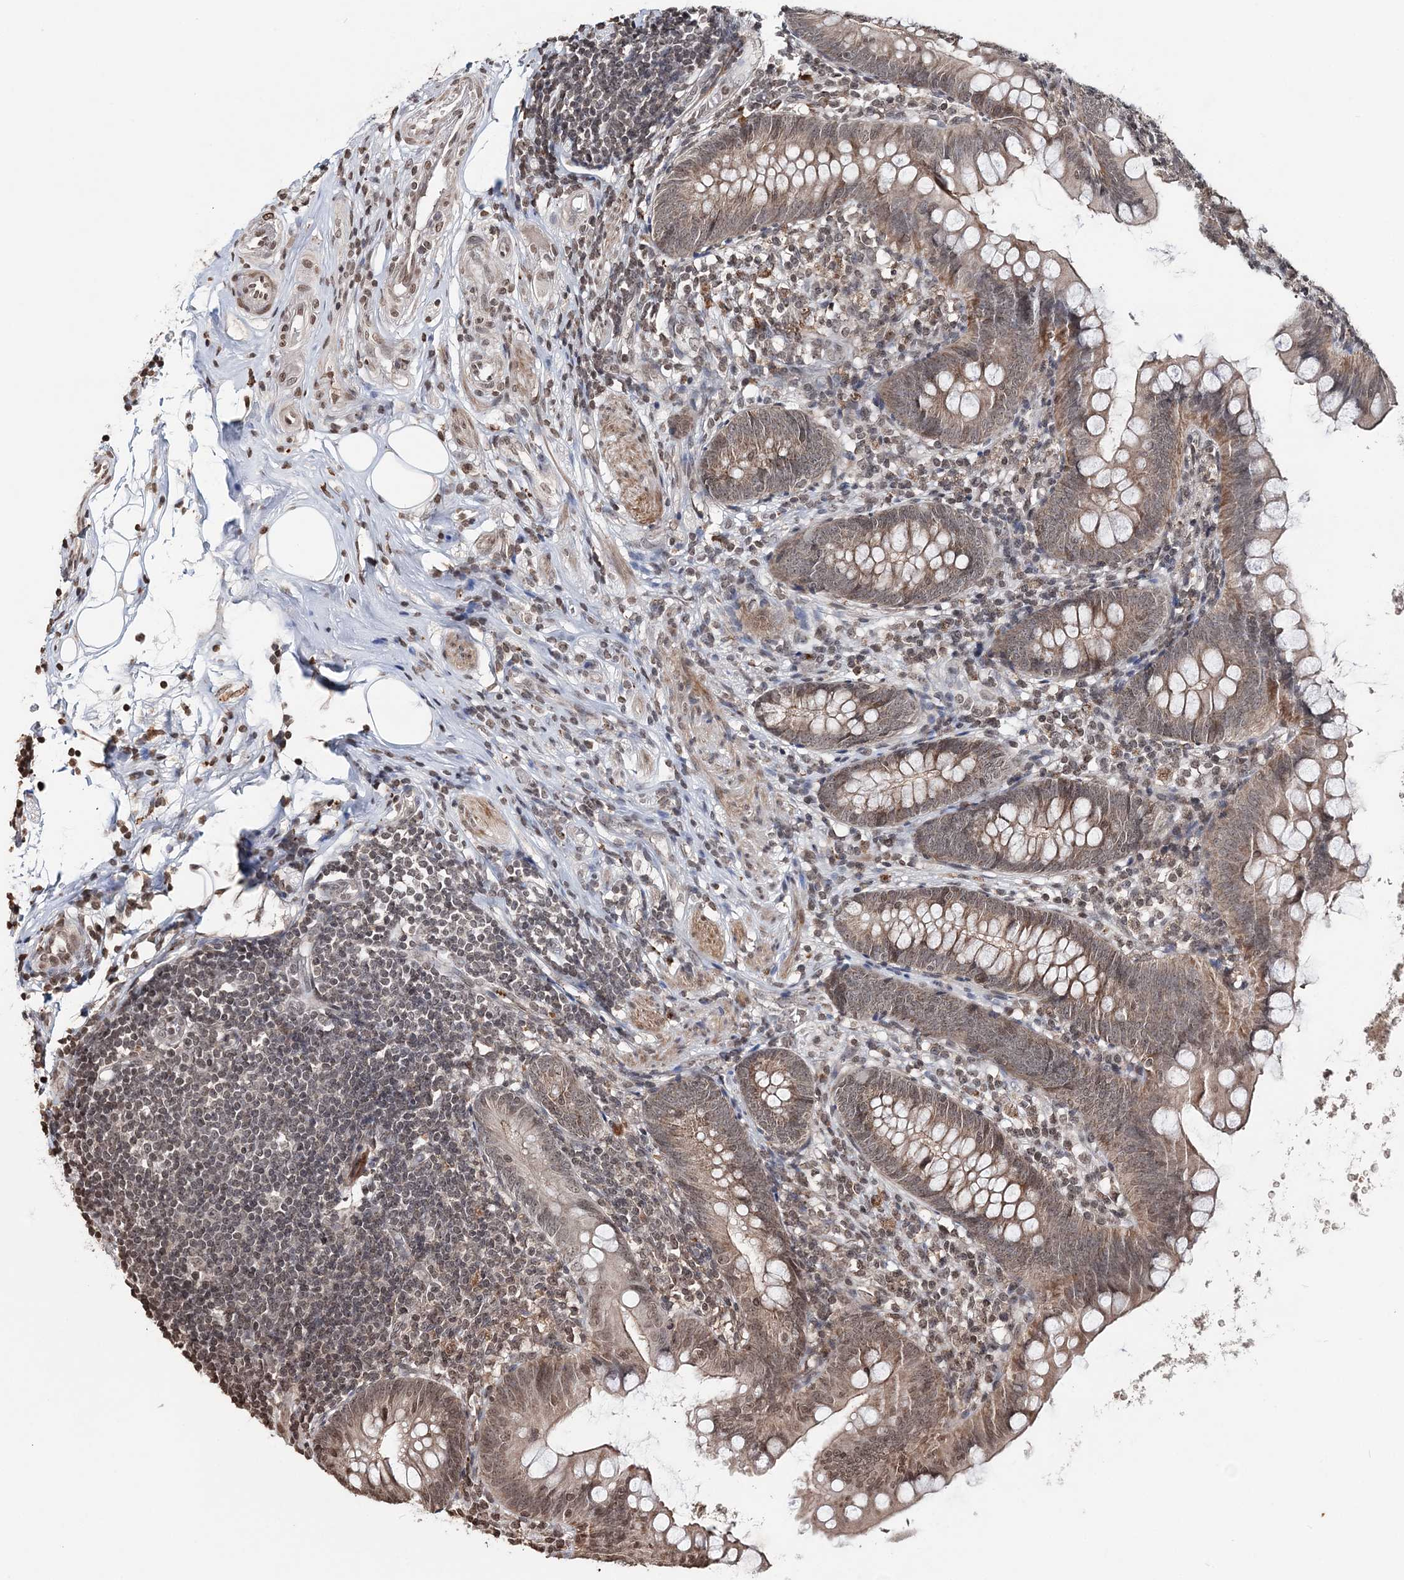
{"staining": {"intensity": "moderate", "quantity": ">75%", "location": "cytoplasmic/membranous,nuclear"}, "tissue": "appendix", "cell_type": "Glandular cells", "image_type": "normal", "snomed": [{"axis": "morphology", "description": "Normal tissue, NOS"}, {"axis": "topography", "description": "Appendix"}], "caption": "Immunohistochemistry of benign appendix reveals medium levels of moderate cytoplasmic/membranous,nuclear positivity in about >75% of glandular cells.", "gene": "SOWAHB", "patient": {"sex": "female", "age": 62}}